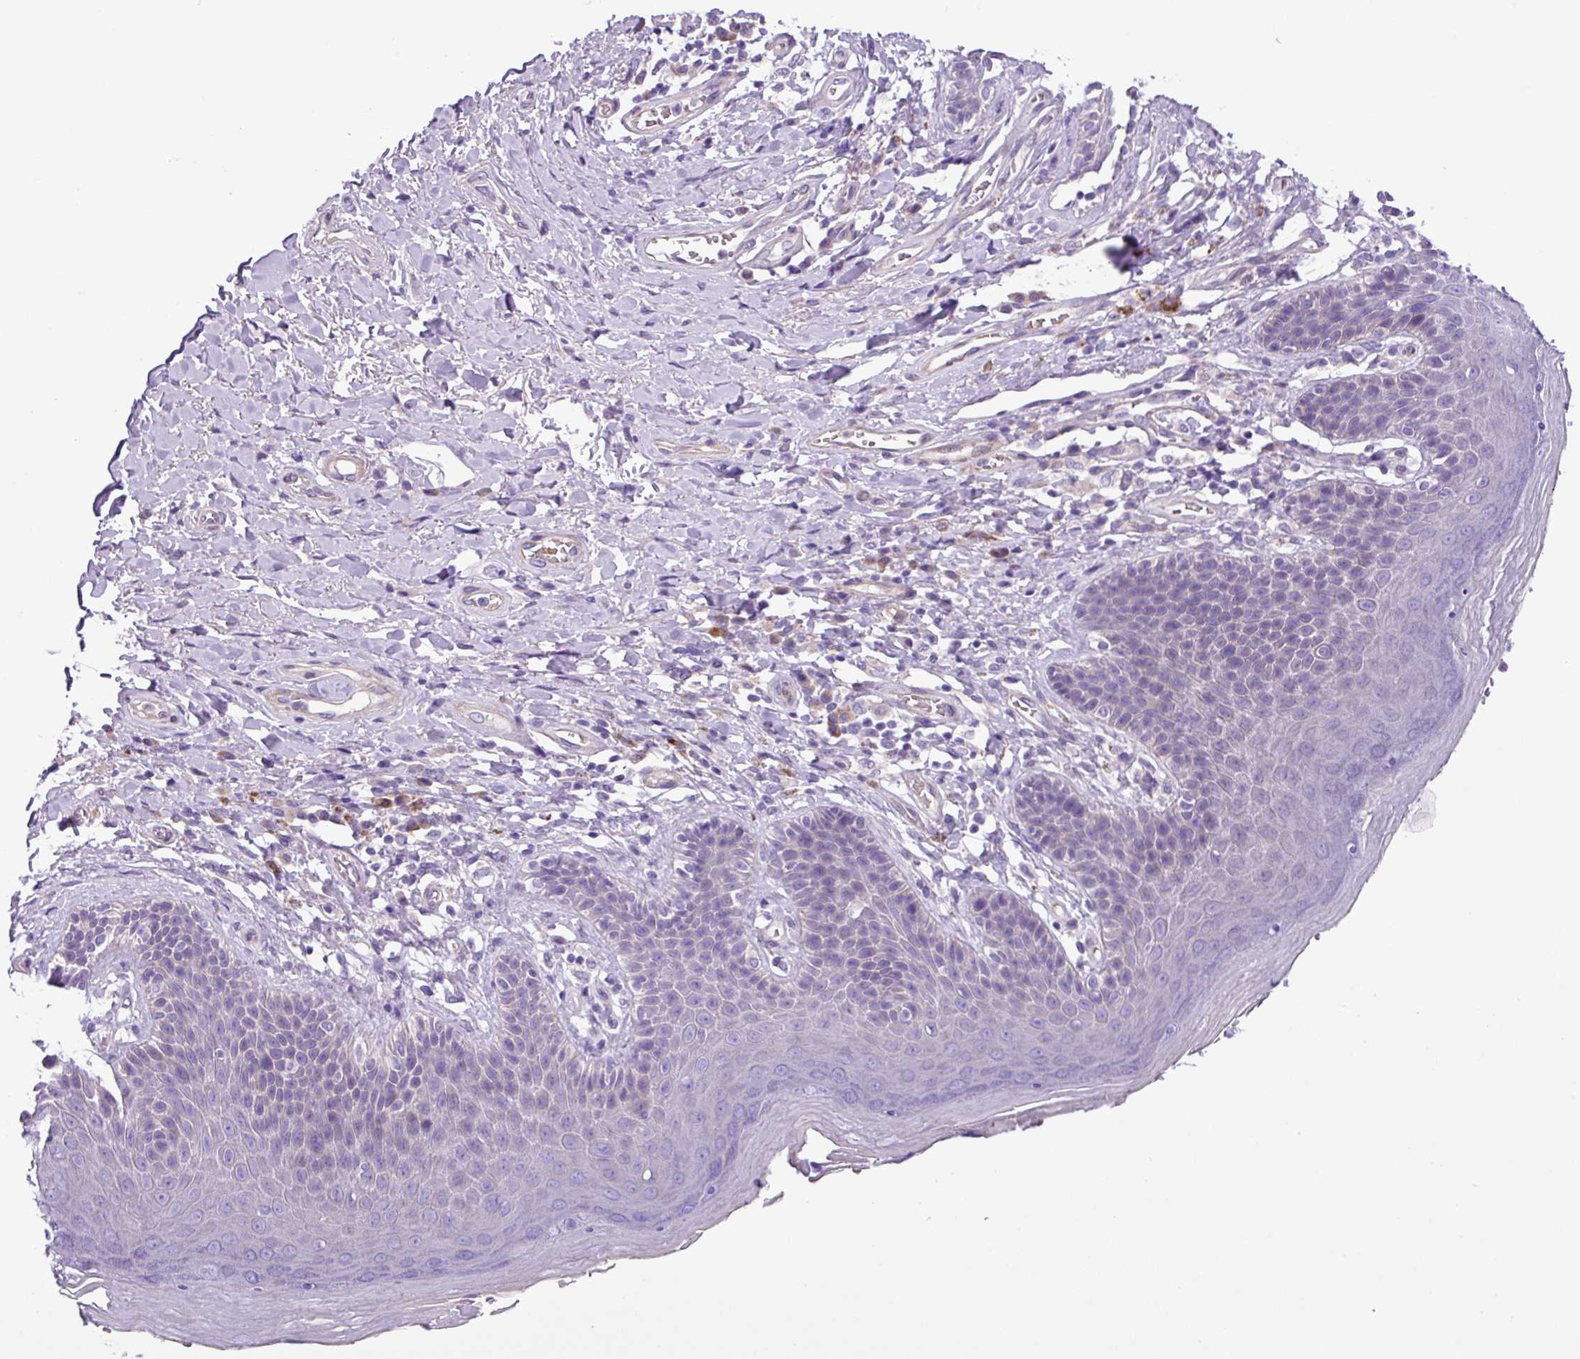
{"staining": {"intensity": "negative", "quantity": "none", "location": "none"}, "tissue": "skin", "cell_type": "Epidermal cells", "image_type": "normal", "snomed": [{"axis": "morphology", "description": "Normal tissue, NOS"}, {"axis": "topography", "description": "Anal"}], "caption": "The micrograph reveals no staining of epidermal cells in benign skin. The staining is performed using DAB brown chromogen with nuclei counter-stained in using hematoxylin.", "gene": "C11orf91", "patient": {"sex": "female", "age": 89}}